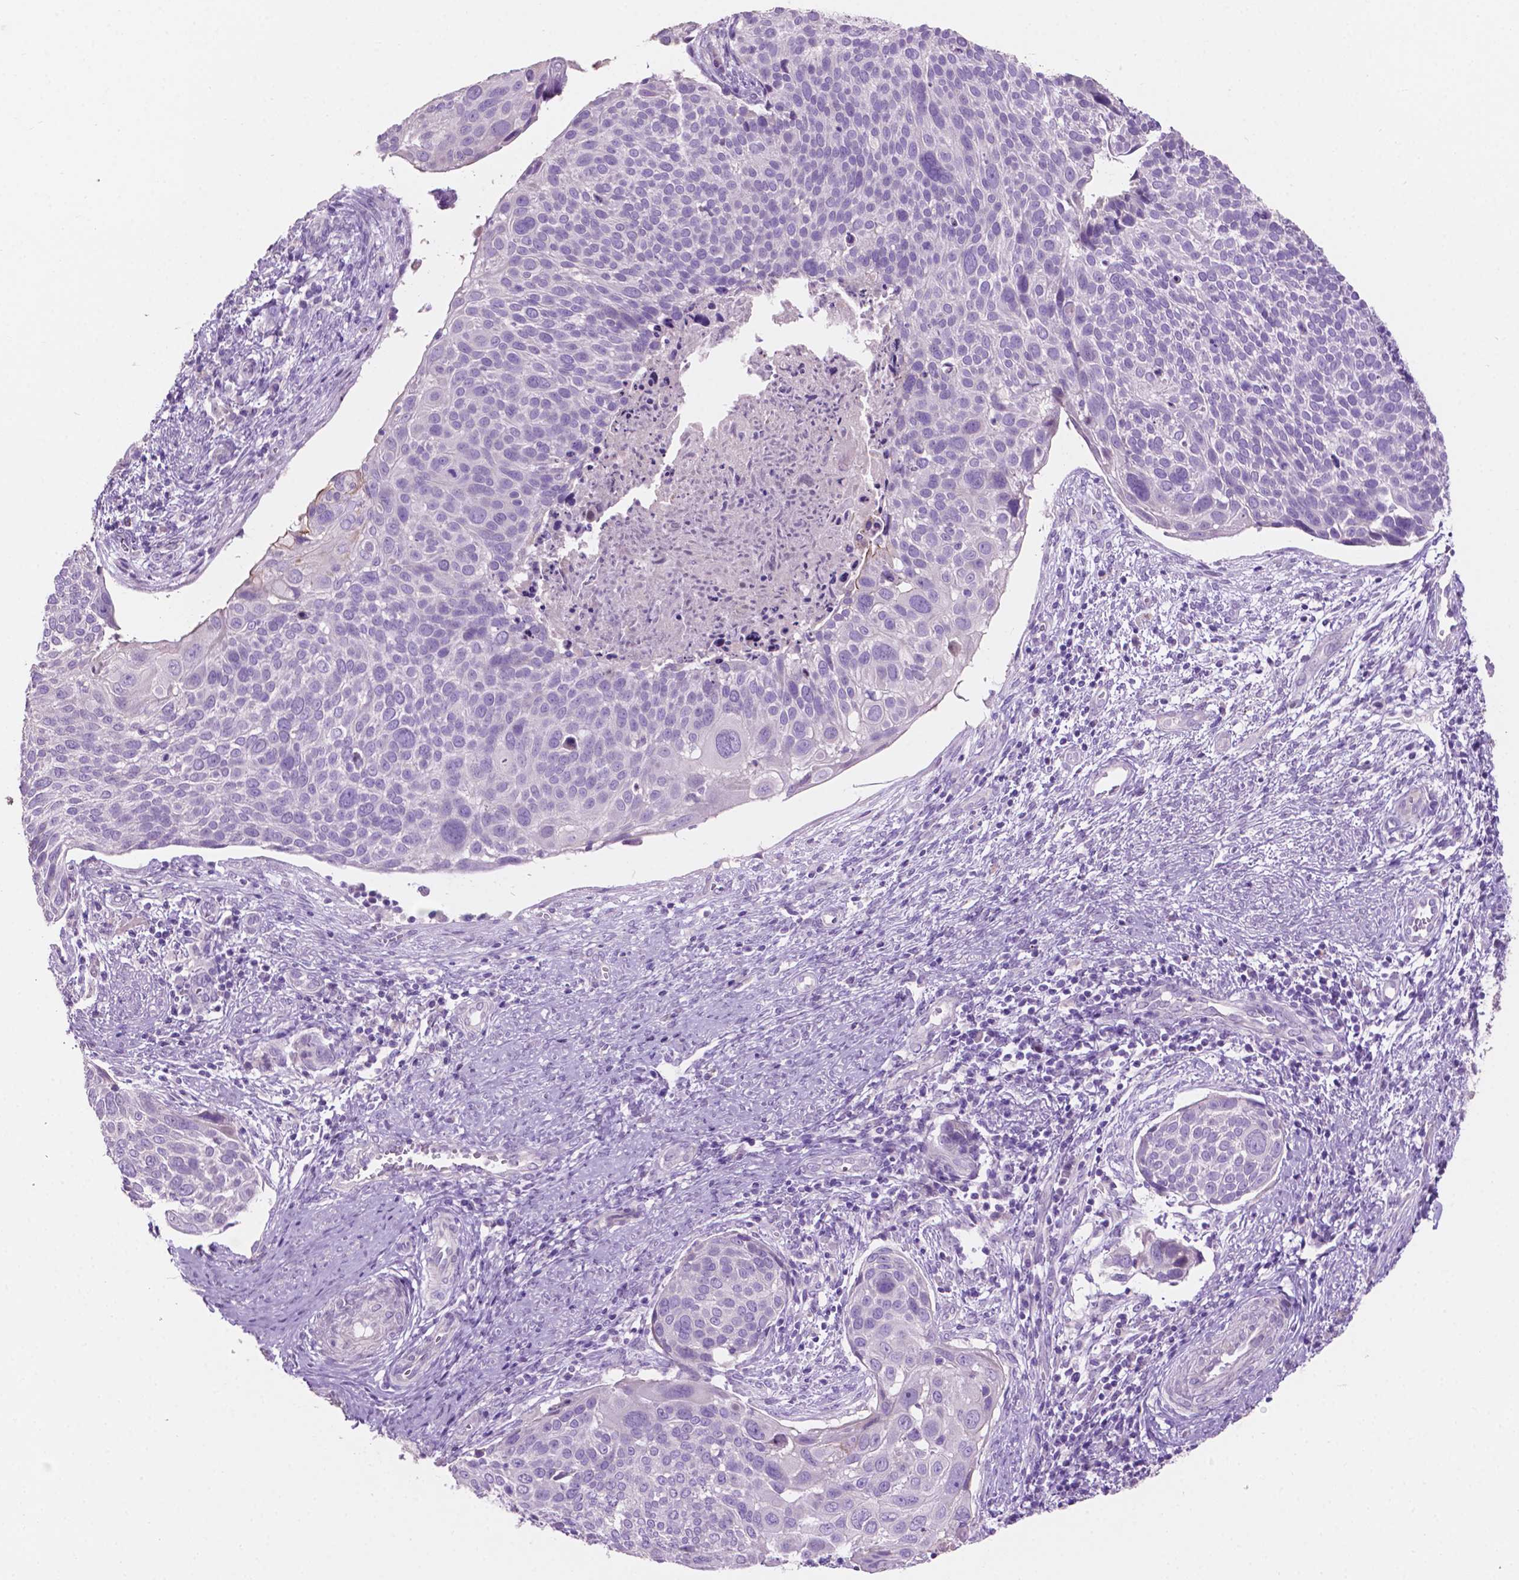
{"staining": {"intensity": "negative", "quantity": "none", "location": "none"}, "tissue": "cervical cancer", "cell_type": "Tumor cells", "image_type": "cancer", "snomed": [{"axis": "morphology", "description": "Squamous cell carcinoma, NOS"}, {"axis": "topography", "description": "Cervix"}], "caption": "Immunohistochemistry of human cervical squamous cell carcinoma displays no expression in tumor cells.", "gene": "CLDN17", "patient": {"sex": "female", "age": 39}}